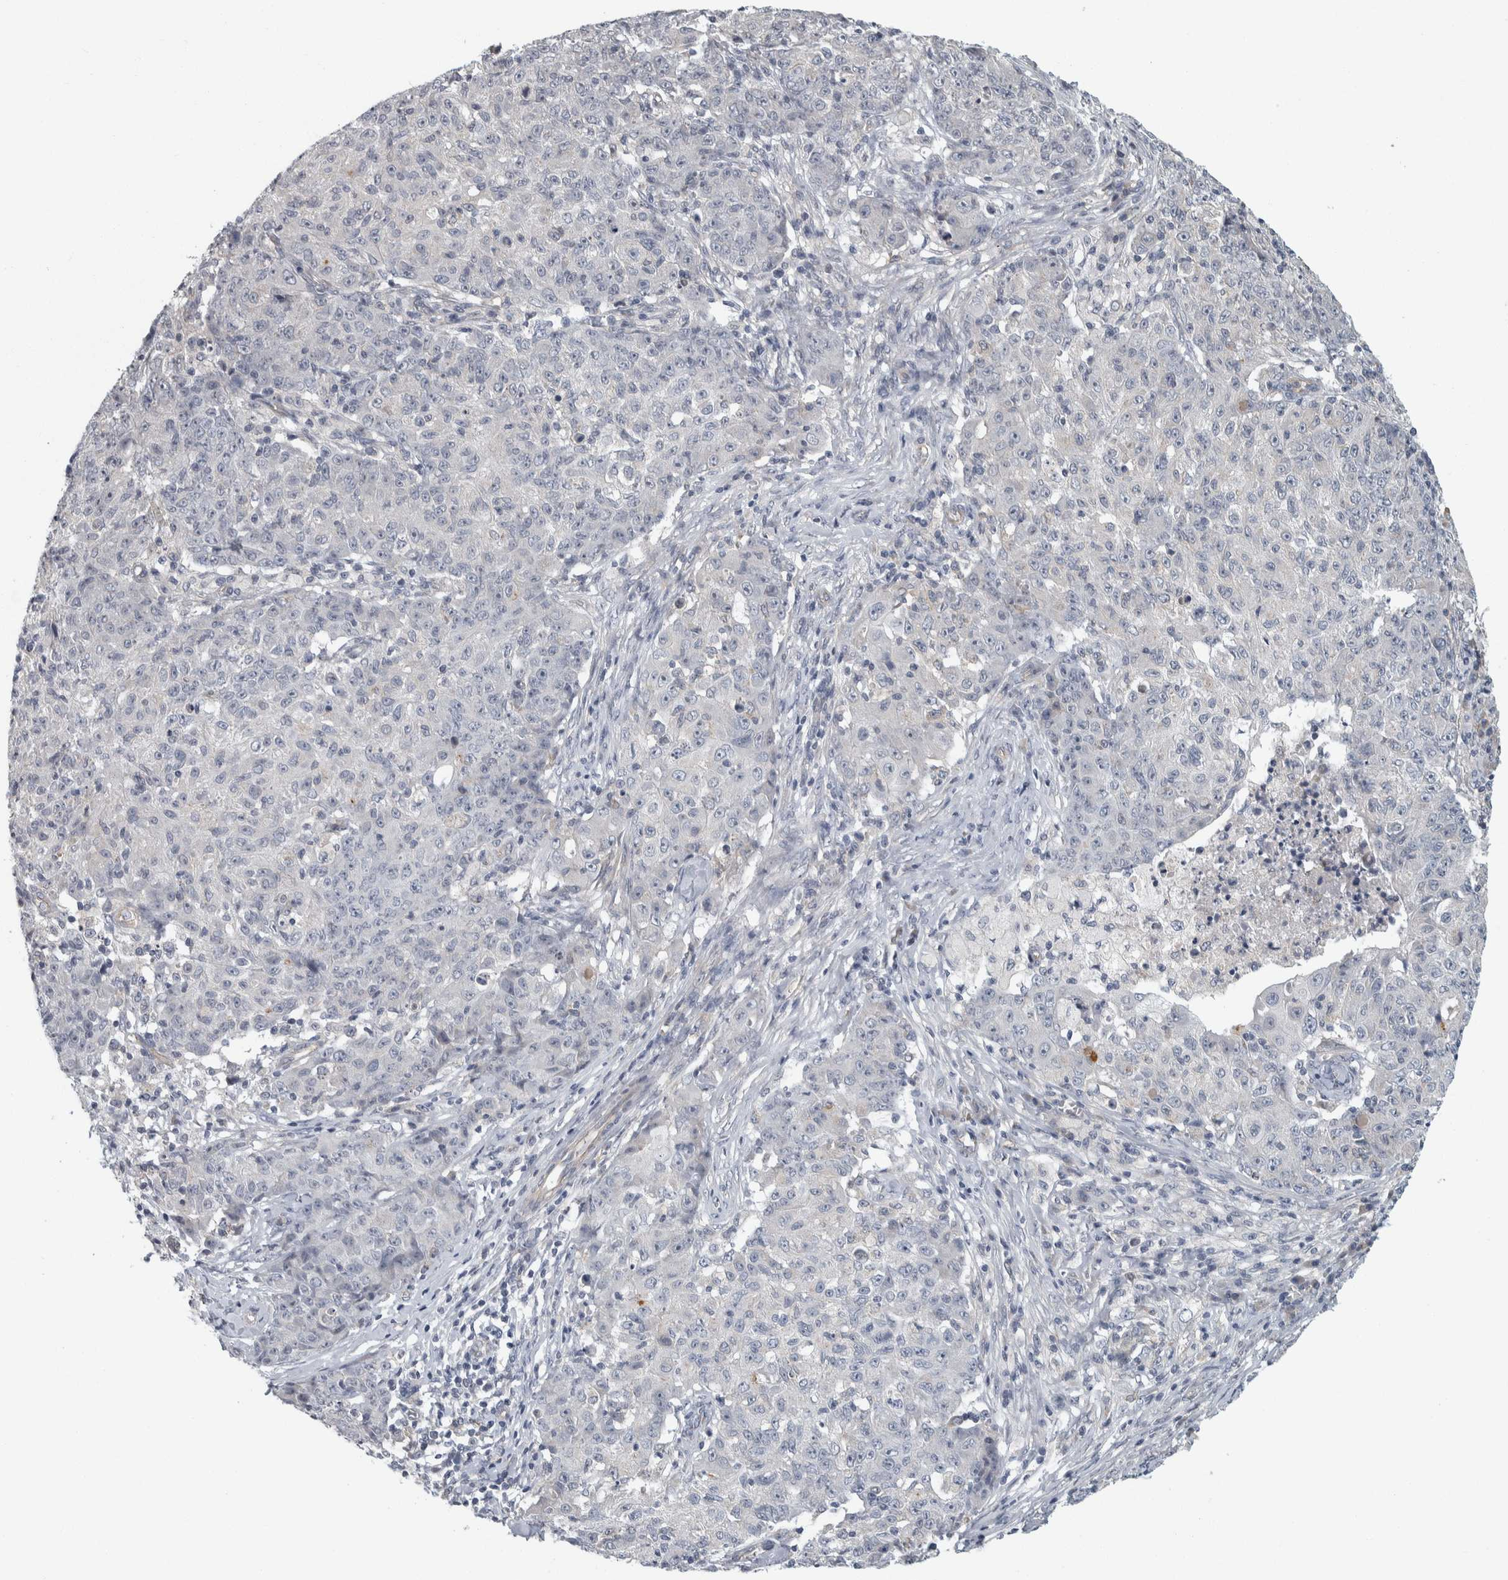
{"staining": {"intensity": "negative", "quantity": "none", "location": "none"}, "tissue": "ovarian cancer", "cell_type": "Tumor cells", "image_type": "cancer", "snomed": [{"axis": "morphology", "description": "Carcinoma, endometroid"}, {"axis": "topography", "description": "Ovary"}], "caption": "IHC photomicrograph of neoplastic tissue: ovarian cancer stained with DAB displays no significant protein expression in tumor cells. Nuclei are stained in blue.", "gene": "KCNJ3", "patient": {"sex": "female", "age": 42}}